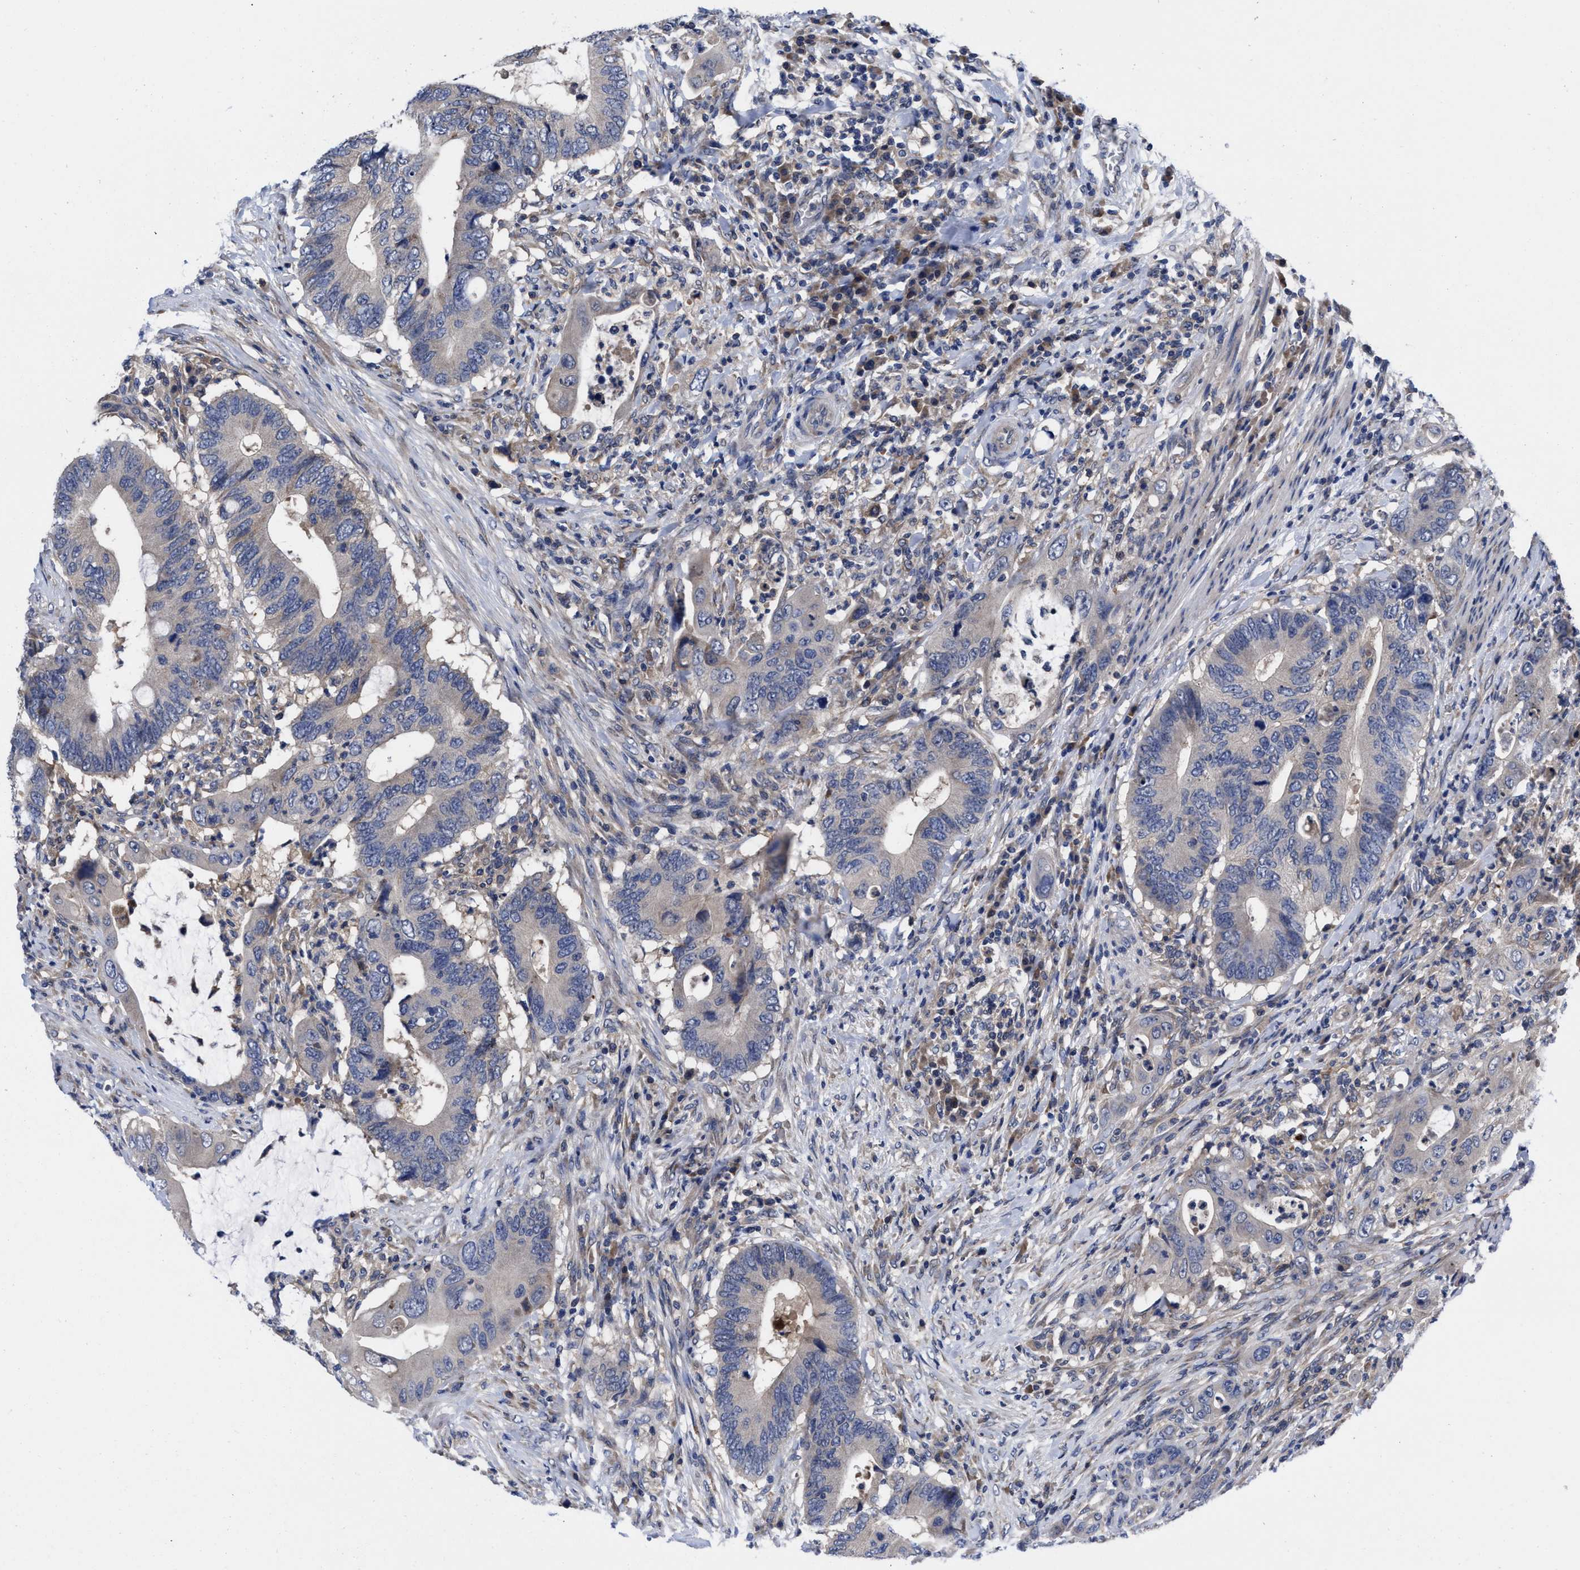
{"staining": {"intensity": "weak", "quantity": "25%-75%", "location": "cytoplasmic/membranous"}, "tissue": "colorectal cancer", "cell_type": "Tumor cells", "image_type": "cancer", "snomed": [{"axis": "morphology", "description": "Adenocarcinoma, NOS"}, {"axis": "topography", "description": "Colon"}], "caption": "IHC histopathology image of colorectal cancer stained for a protein (brown), which exhibits low levels of weak cytoplasmic/membranous expression in approximately 25%-75% of tumor cells.", "gene": "TXNDC17", "patient": {"sex": "male", "age": 71}}